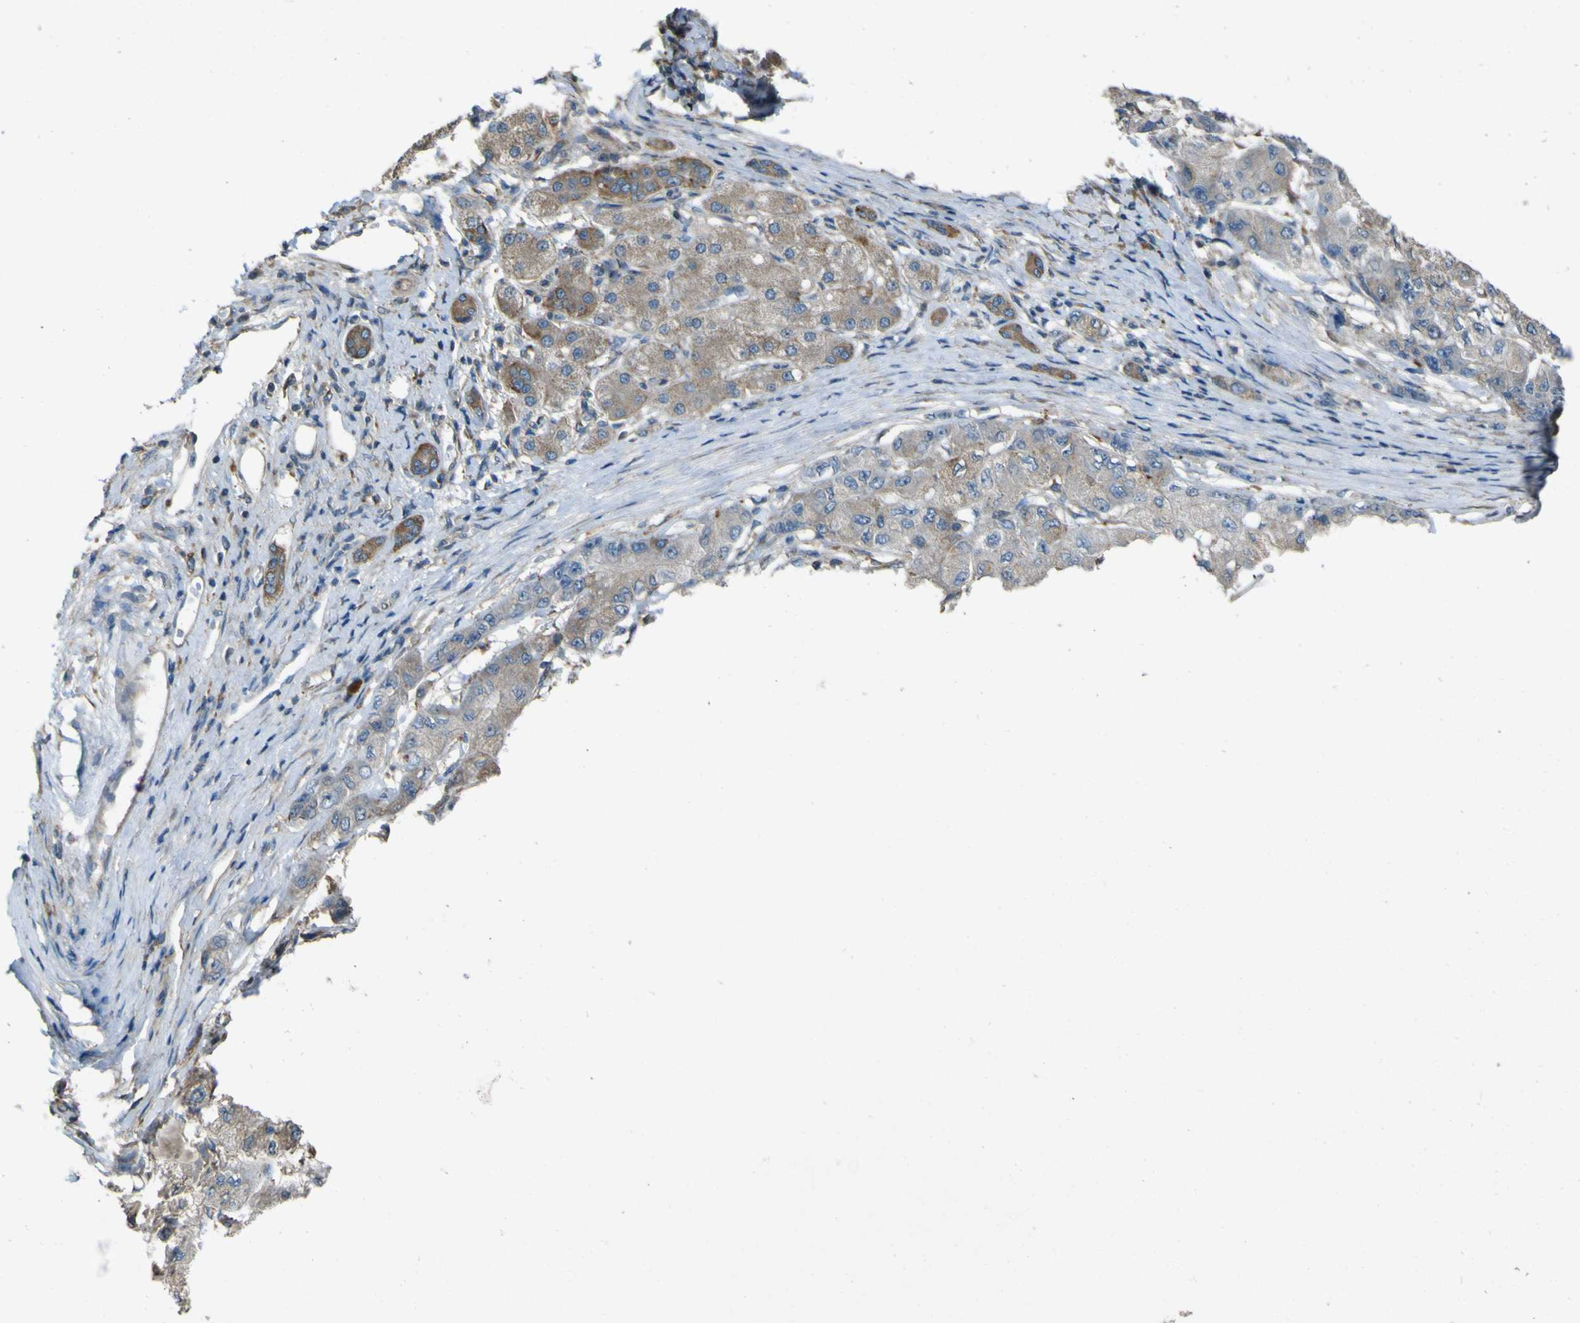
{"staining": {"intensity": "weak", "quantity": "<25%", "location": "cytoplasmic/membranous"}, "tissue": "liver cancer", "cell_type": "Tumor cells", "image_type": "cancer", "snomed": [{"axis": "morphology", "description": "Carcinoma, Hepatocellular, NOS"}, {"axis": "topography", "description": "Liver"}], "caption": "Immunohistochemistry (IHC) histopathology image of human liver cancer stained for a protein (brown), which shows no staining in tumor cells.", "gene": "NAALADL2", "patient": {"sex": "male", "age": 80}}